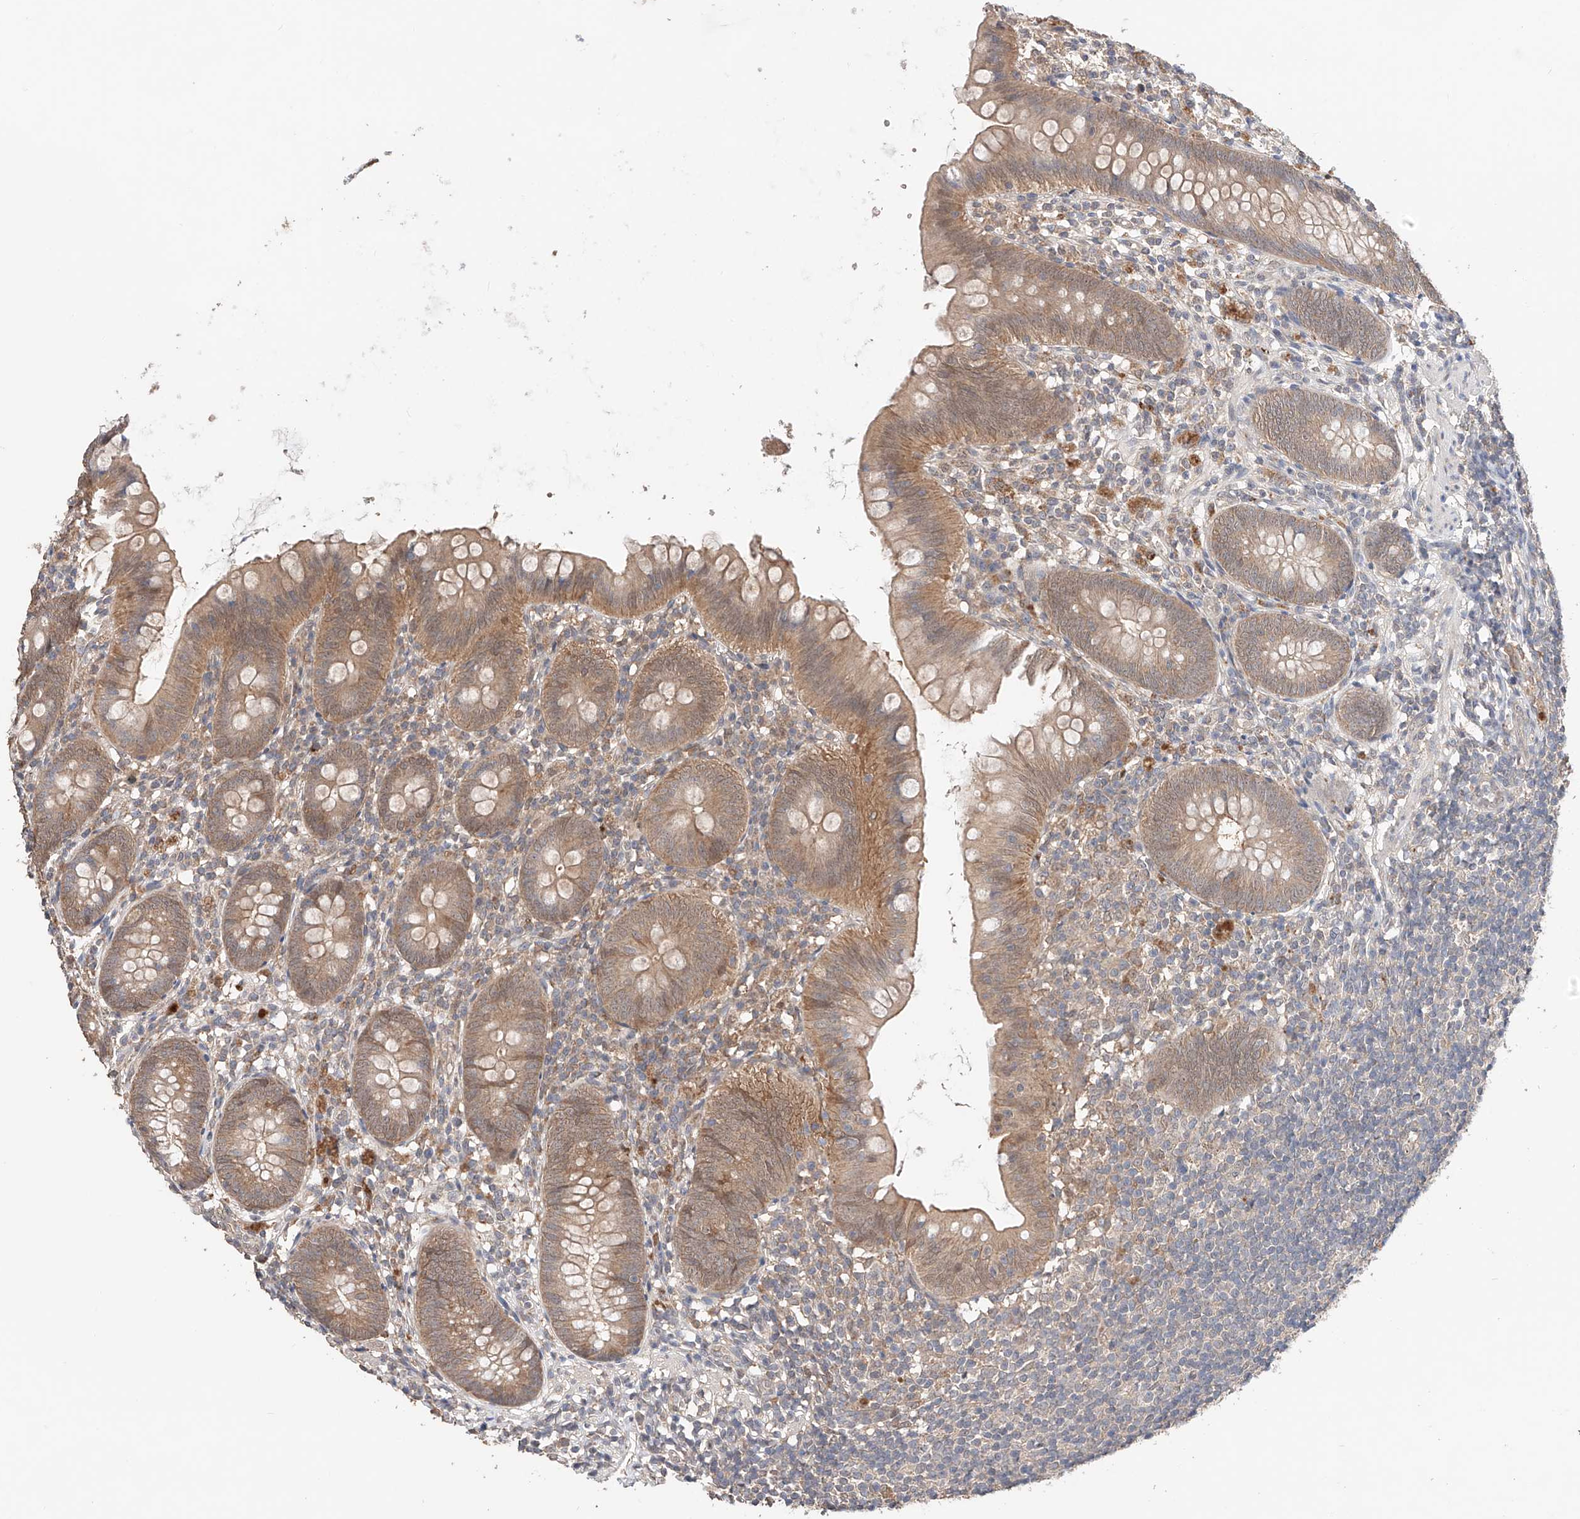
{"staining": {"intensity": "moderate", "quantity": "25%-75%", "location": "cytoplasmic/membranous"}, "tissue": "appendix", "cell_type": "Glandular cells", "image_type": "normal", "snomed": [{"axis": "morphology", "description": "Normal tissue, NOS"}, {"axis": "topography", "description": "Appendix"}], "caption": "Moderate cytoplasmic/membranous positivity is appreciated in about 25%-75% of glandular cells in benign appendix.", "gene": "ZFHX2", "patient": {"sex": "female", "age": 62}}